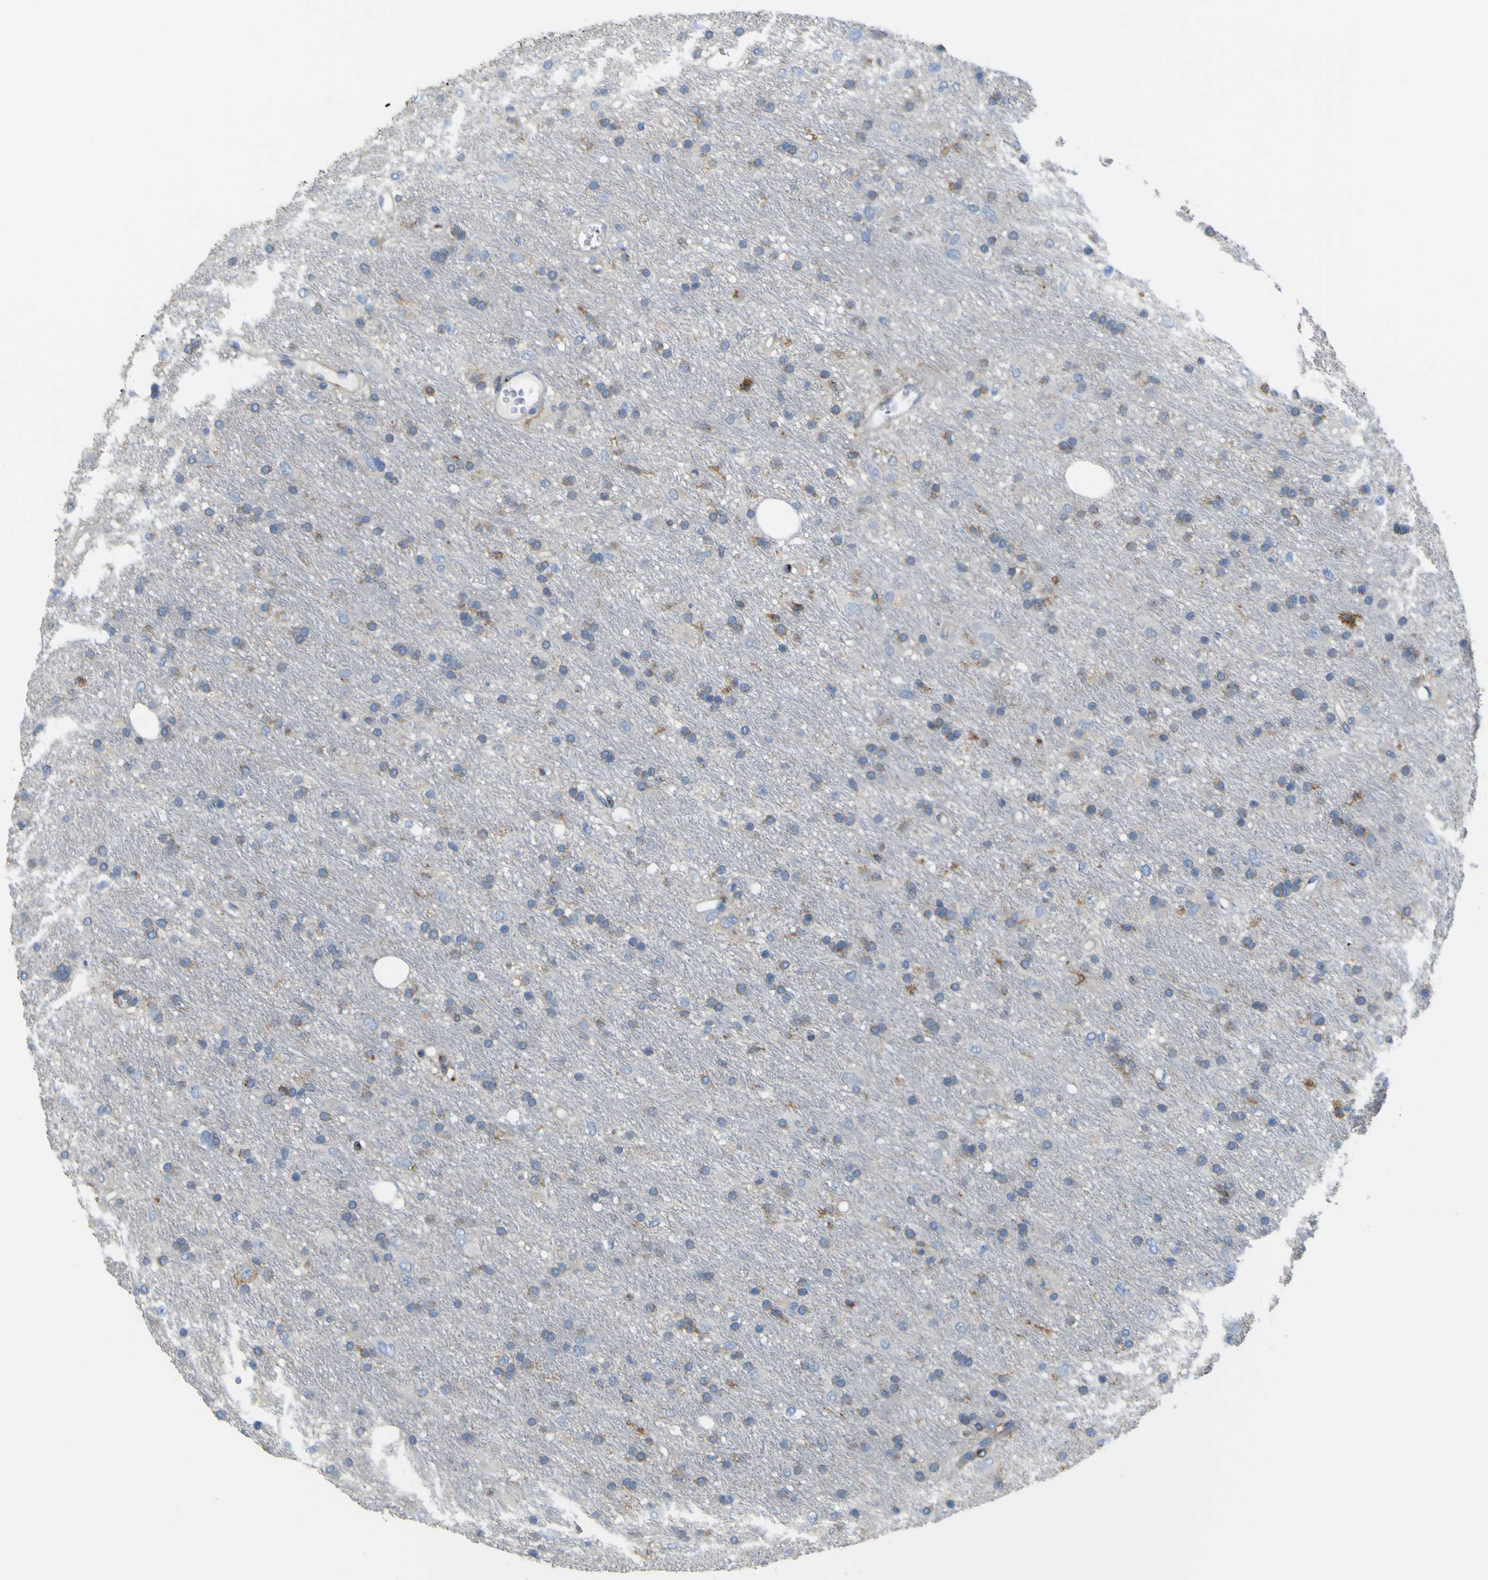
{"staining": {"intensity": "moderate", "quantity": "<25%", "location": "cytoplasmic/membranous"}, "tissue": "glioma", "cell_type": "Tumor cells", "image_type": "cancer", "snomed": [{"axis": "morphology", "description": "Glioma, malignant, Low grade"}, {"axis": "topography", "description": "Brain"}], "caption": "Human low-grade glioma (malignant) stained with a protein marker reveals moderate staining in tumor cells.", "gene": "IGF2R", "patient": {"sex": "male", "age": 77}}